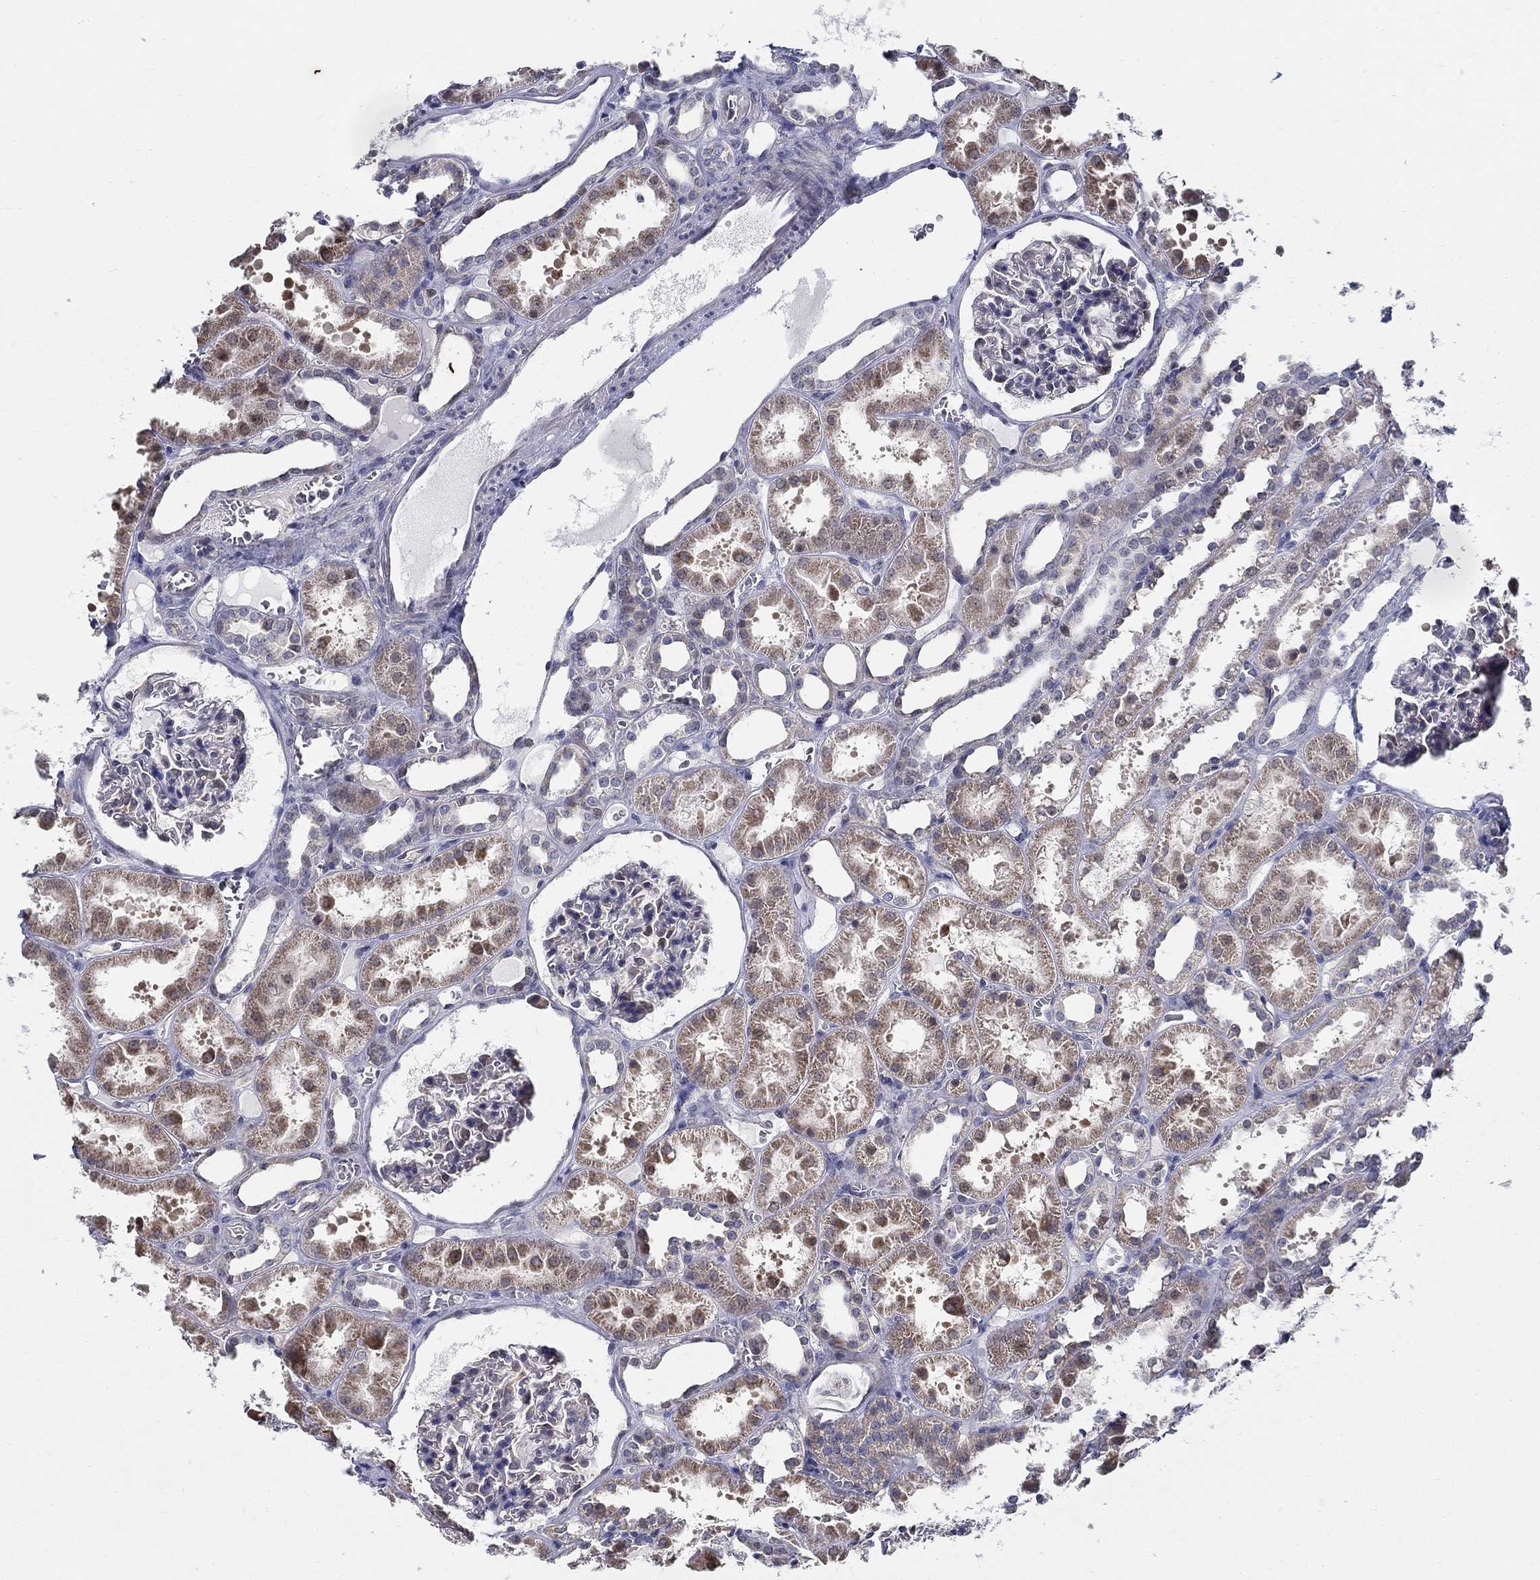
{"staining": {"intensity": "moderate", "quantity": "<25%", "location": "nuclear"}, "tissue": "kidney", "cell_type": "Cells in glomeruli", "image_type": "normal", "snomed": [{"axis": "morphology", "description": "Normal tissue, NOS"}, {"axis": "topography", "description": "Kidney"}], "caption": "Immunohistochemical staining of benign human kidney shows <25% levels of moderate nuclear protein expression in approximately <25% of cells in glomeruli. Immunohistochemistry (ihc) stains the protein of interest in brown and the nuclei are stained blue.", "gene": "C16orf46", "patient": {"sex": "female", "age": 41}}